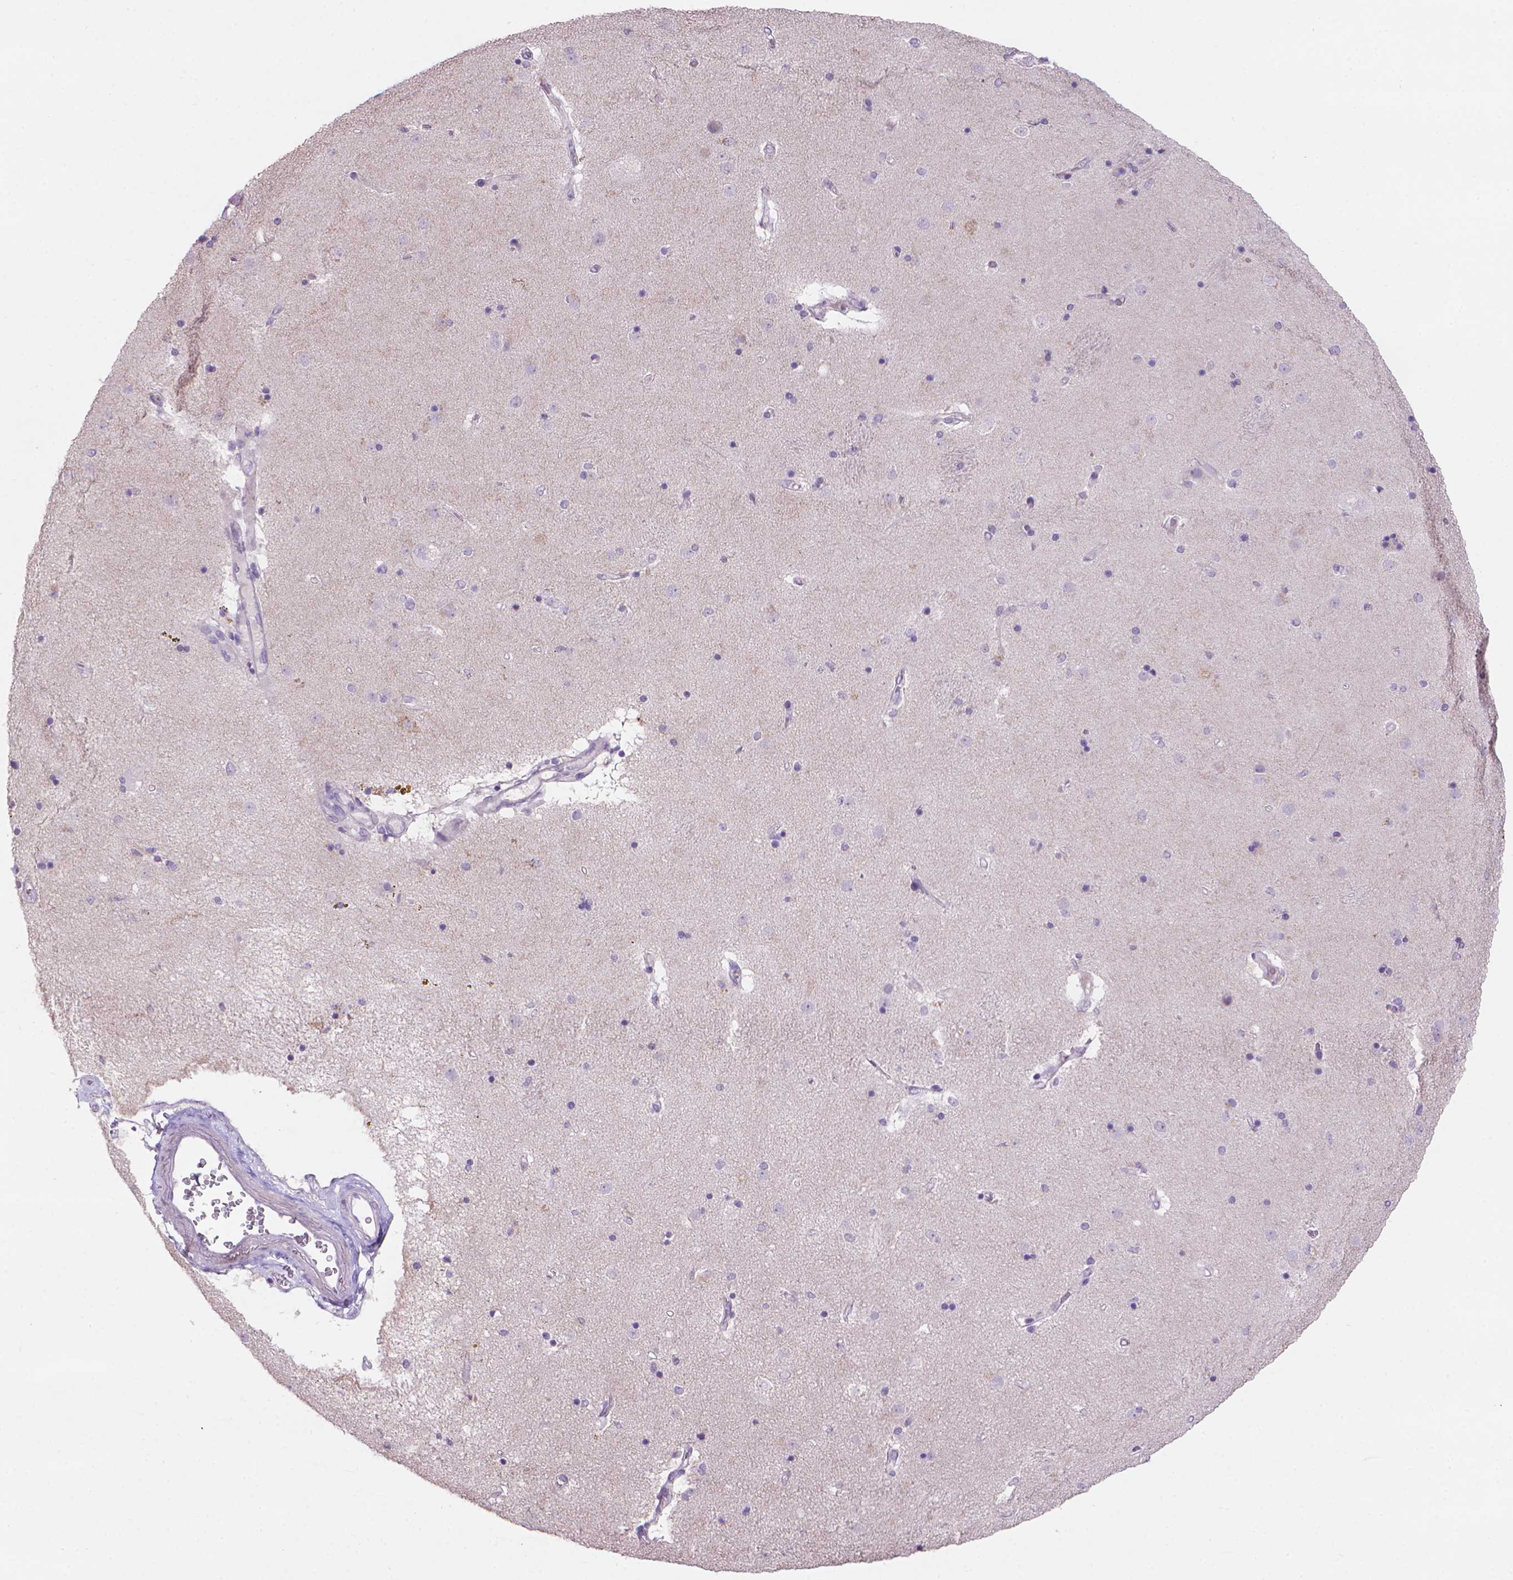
{"staining": {"intensity": "negative", "quantity": "none", "location": "none"}, "tissue": "caudate", "cell_type": "Glial cells", "image_type": "normal", "snomed": [{"axis": "morphology", "description": "Normal tissue, NOS"}, {"axis": "topography", "description": "Lateral ventricle wall"}], "caption": "IHC of normal caudate exhibits no staining in glial cells.", "gene": "MUC1", "patient": {"sex": "female", "age": 71}}